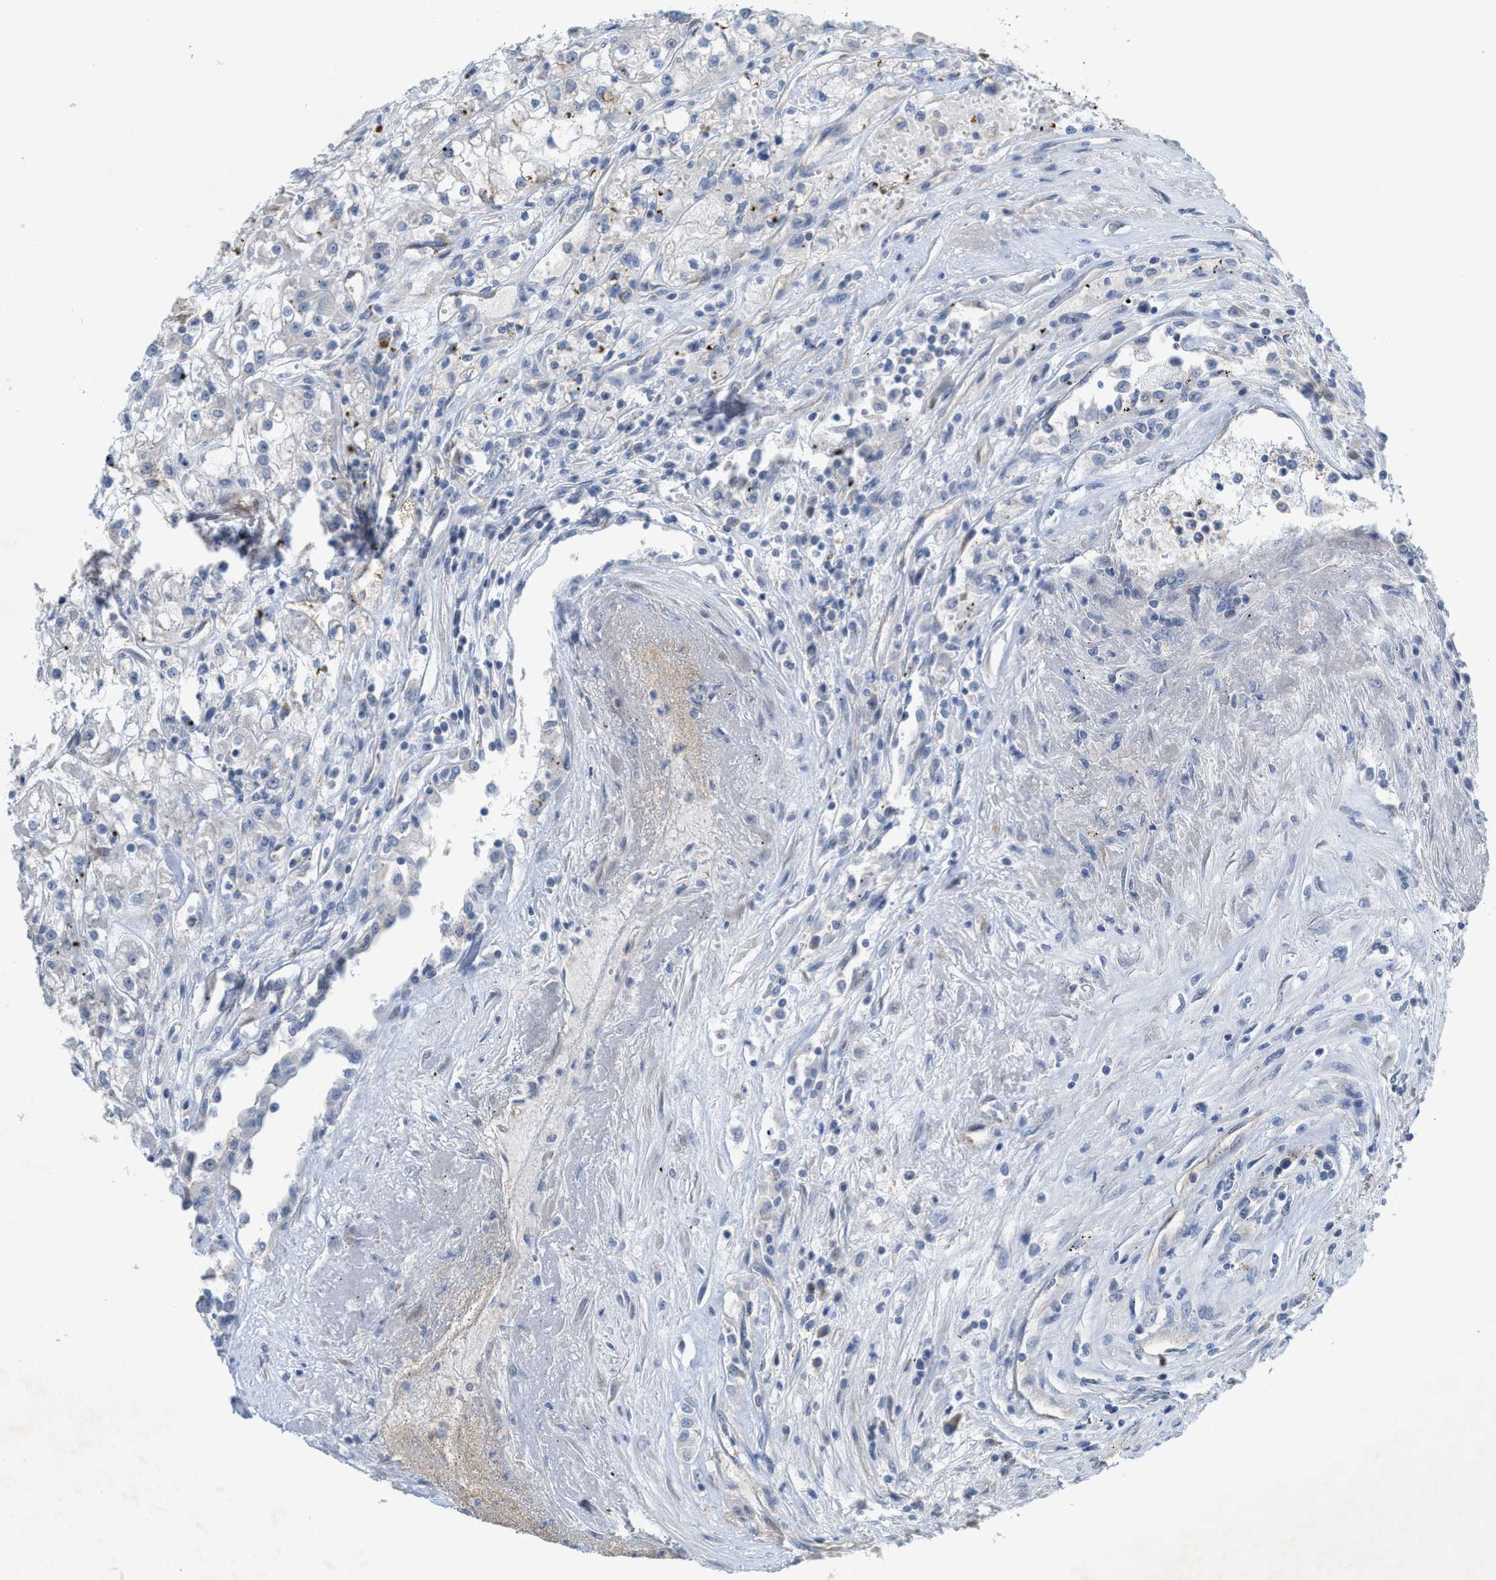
{"staining": {"intensity": "moderate", "quantity": "<25%", "location": "cytoplasmic/membranous"}, "tissue": "renal cancer", "cell_type": "Tumor cells", "image_type": "cancer", "snomed": [{"axis": "morphology", "description": "Adenocarcinoma, NOS"}, {"axis": "topography", "description": "Kidney"}], "caption": "DAB (3,3'-diaminobenzidine) immunohistochemical staining of renal cancer (adenocarcinoma) shows moderate cytoplasmic/membranous protein staining in approximately <25% of tumor cells.", "gene": "LDAF1", "patient": {"sex": "female", "age": 52}}